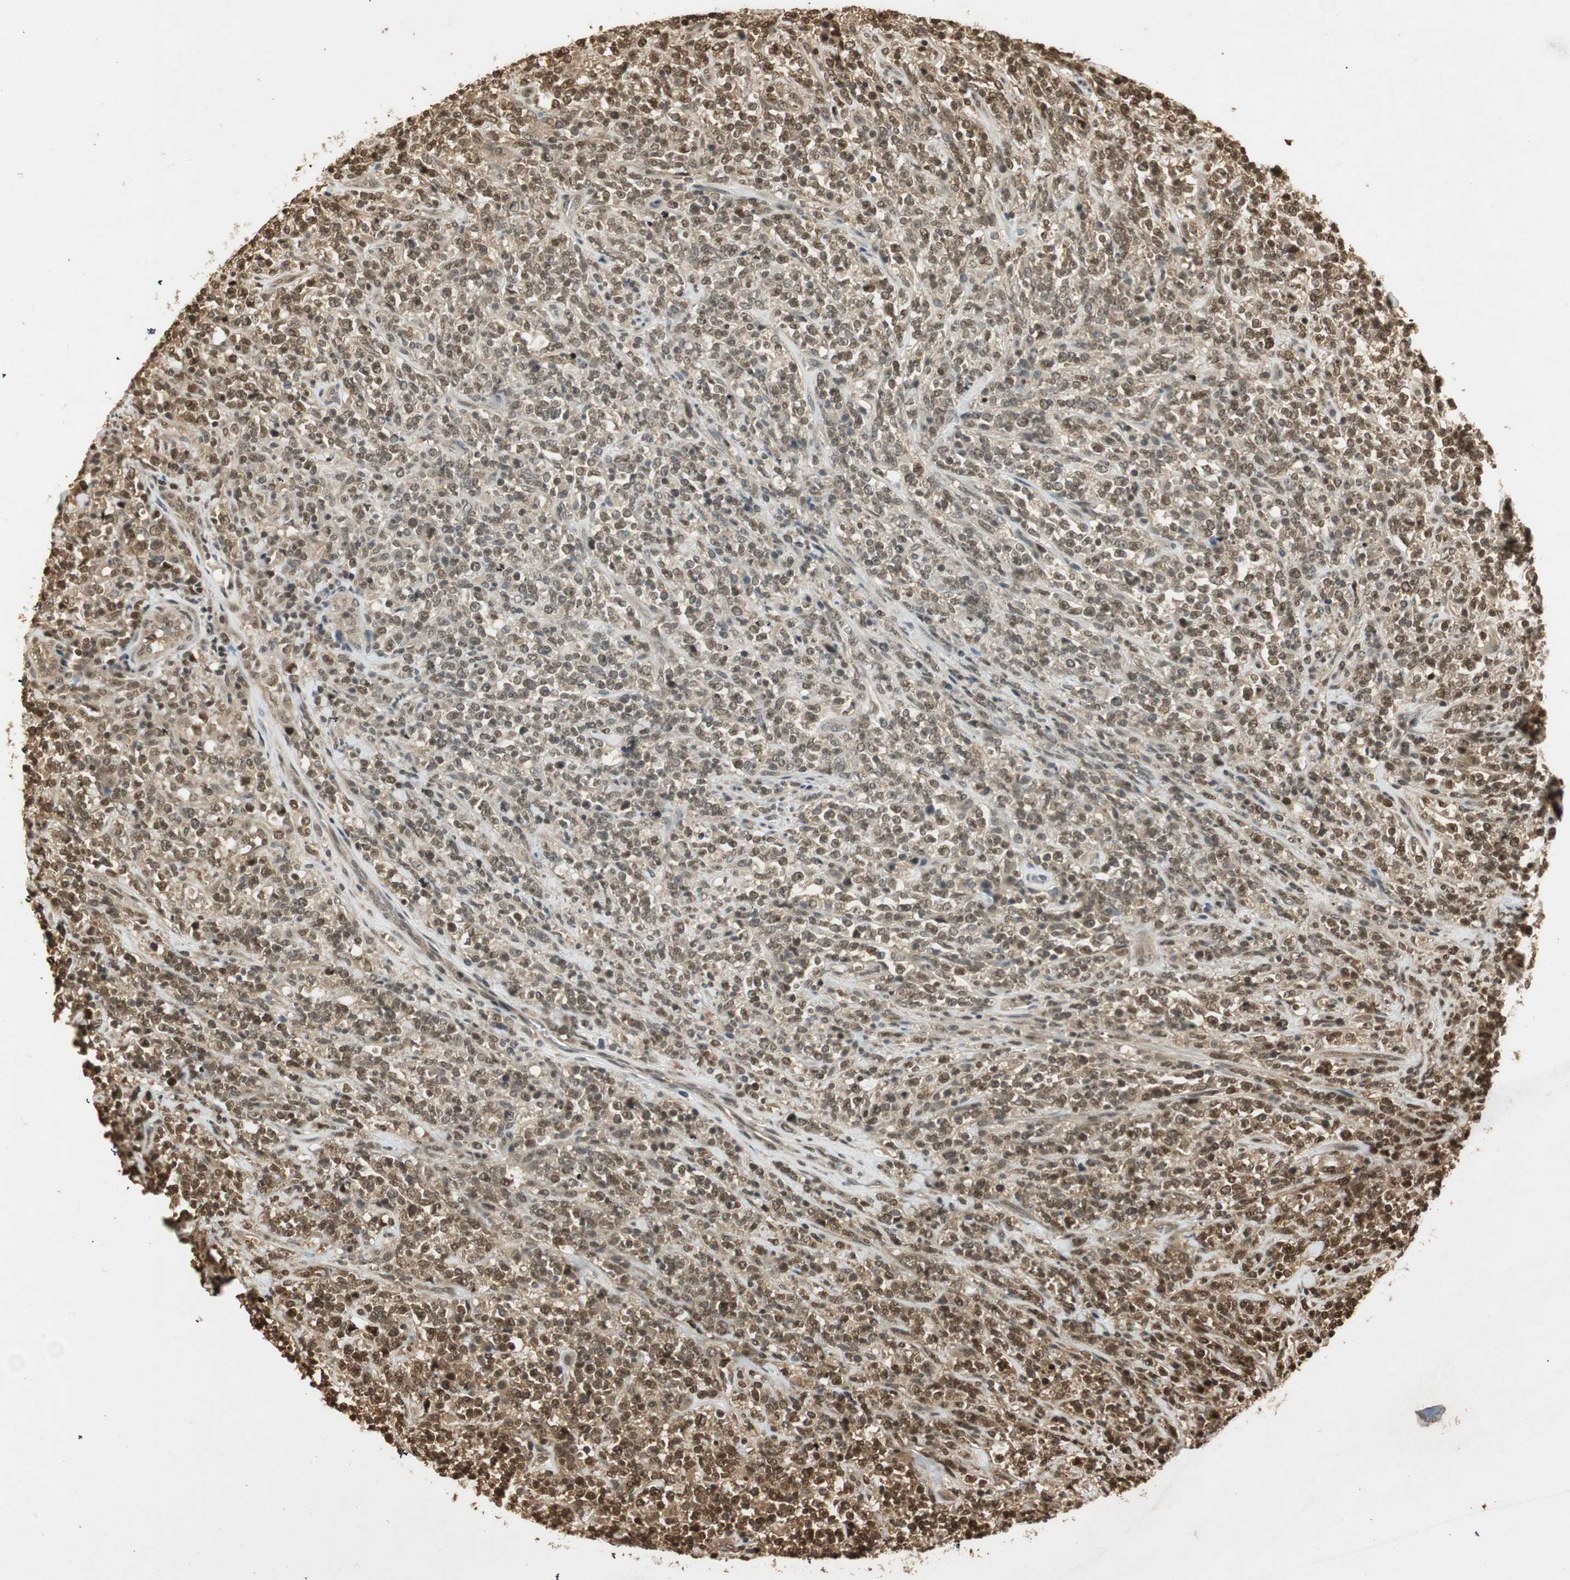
{"staining": {"intensity": "moderate", "quantity": ">75%", "location": "cytoplasmic/membranous,nuclear"}, "tissue": "lymphoma", "cell_type": "Tumor cells", "image_type": "cancer", "snomed": [{"axis": "morphology", "description": "Malignant lymphoma, non-Hodgkin's type, High grade"}, {"axis": "topography", "description": "Soft tissue"}], "caption": "High-grade malignant lymphoma, non-Hodgkin's type tissue shows moderate cytoplasmic/membranous and nuclear positivity in about >75% of tumor cells, visualized by immunohistochemistry.", "gene": "RPA3", "patient": {"sex": "male", "age": 18}}